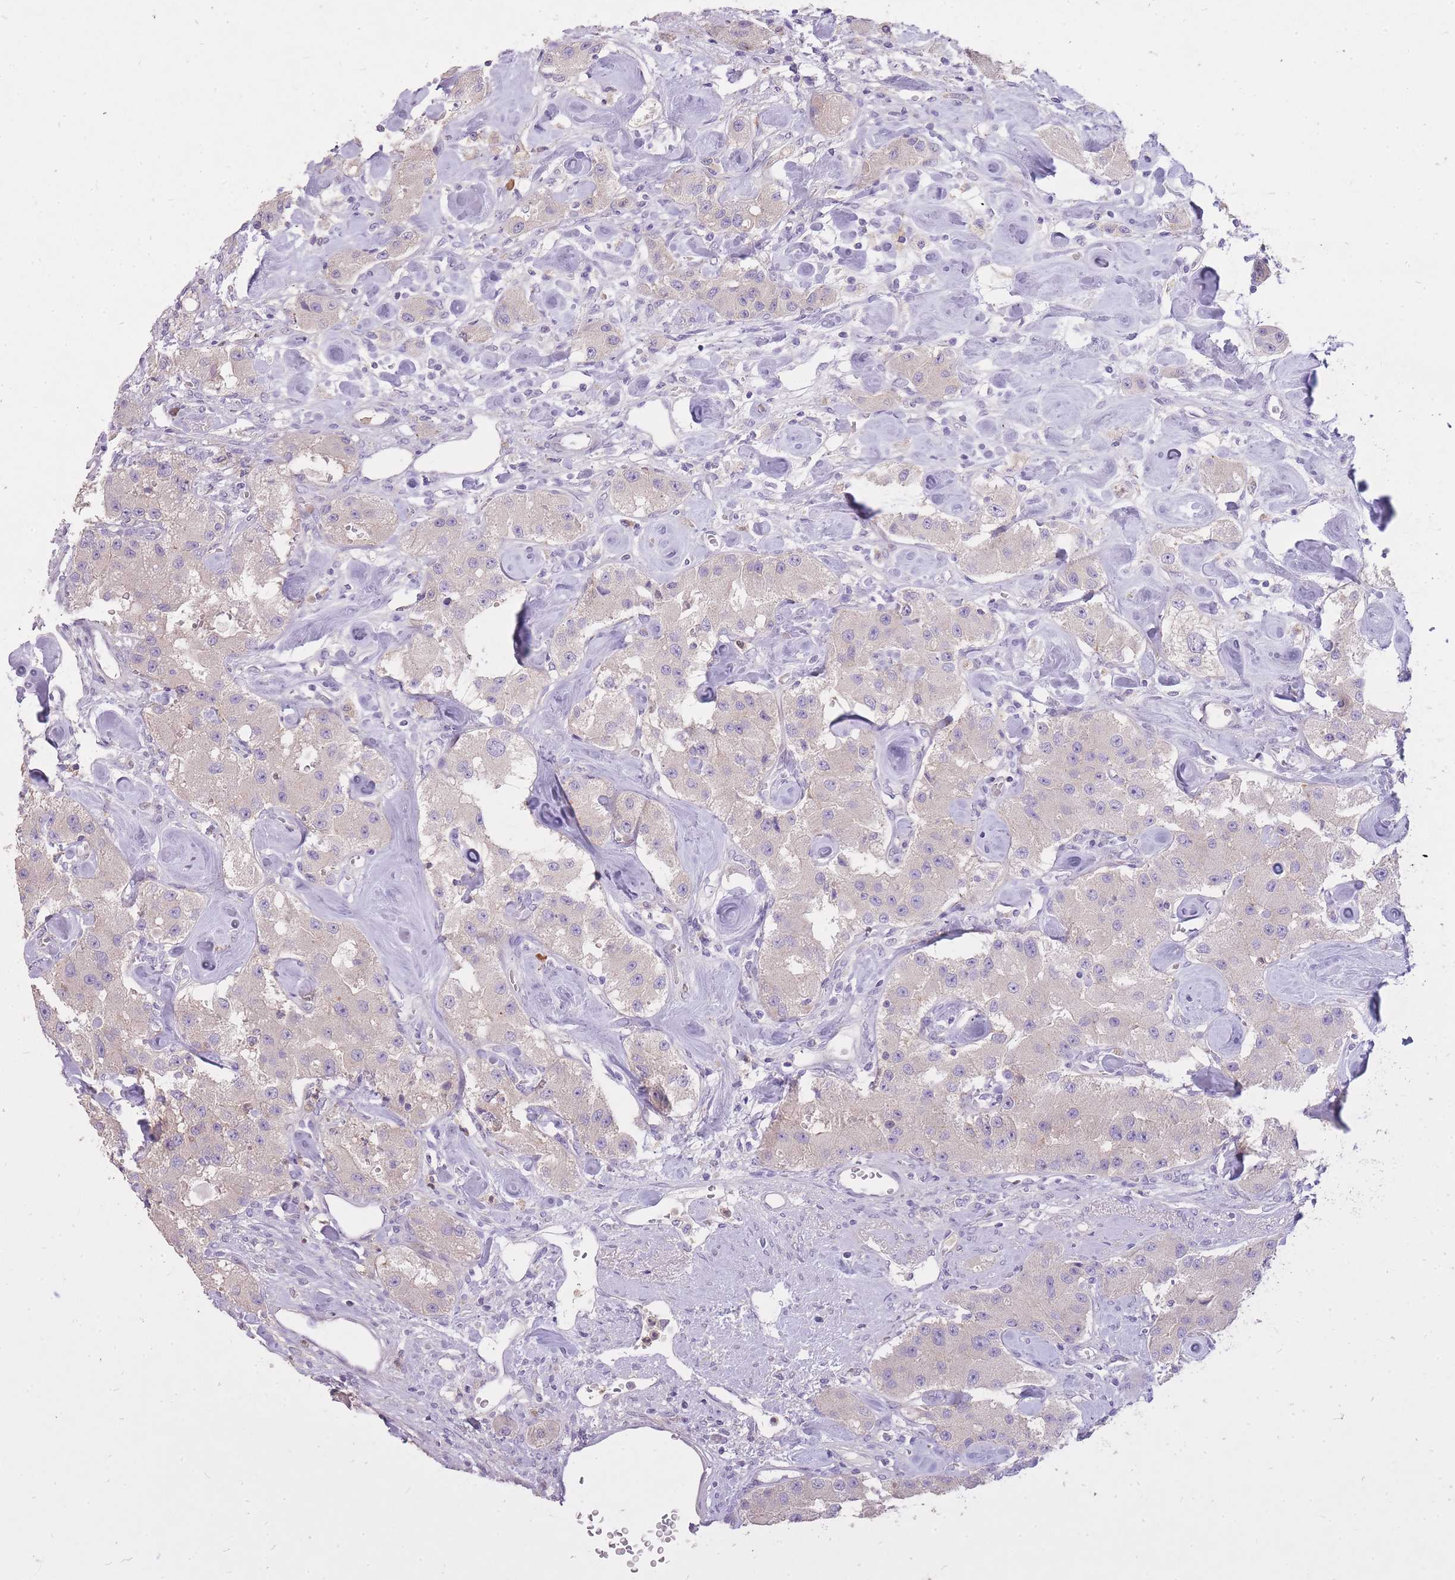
{"staining": {"intensity": "negative", "quantity": "none", "location": "none"}, "tissue": "carcinoid", "cell_type": "Tumor cells", "image_type": "cancer", "snomed": [{"axis": "morphology", "description": "Carcinoid, malignant, NOS"}, {"axis": "topography", "description": "Pancreas"}], "caption": "DAB immunohistochemical staining of human carcinoid (malignant) displays no significant expression in tumor cells.", "gene": "FRG2C", "patient": {"sex": "male", "age": 41}}